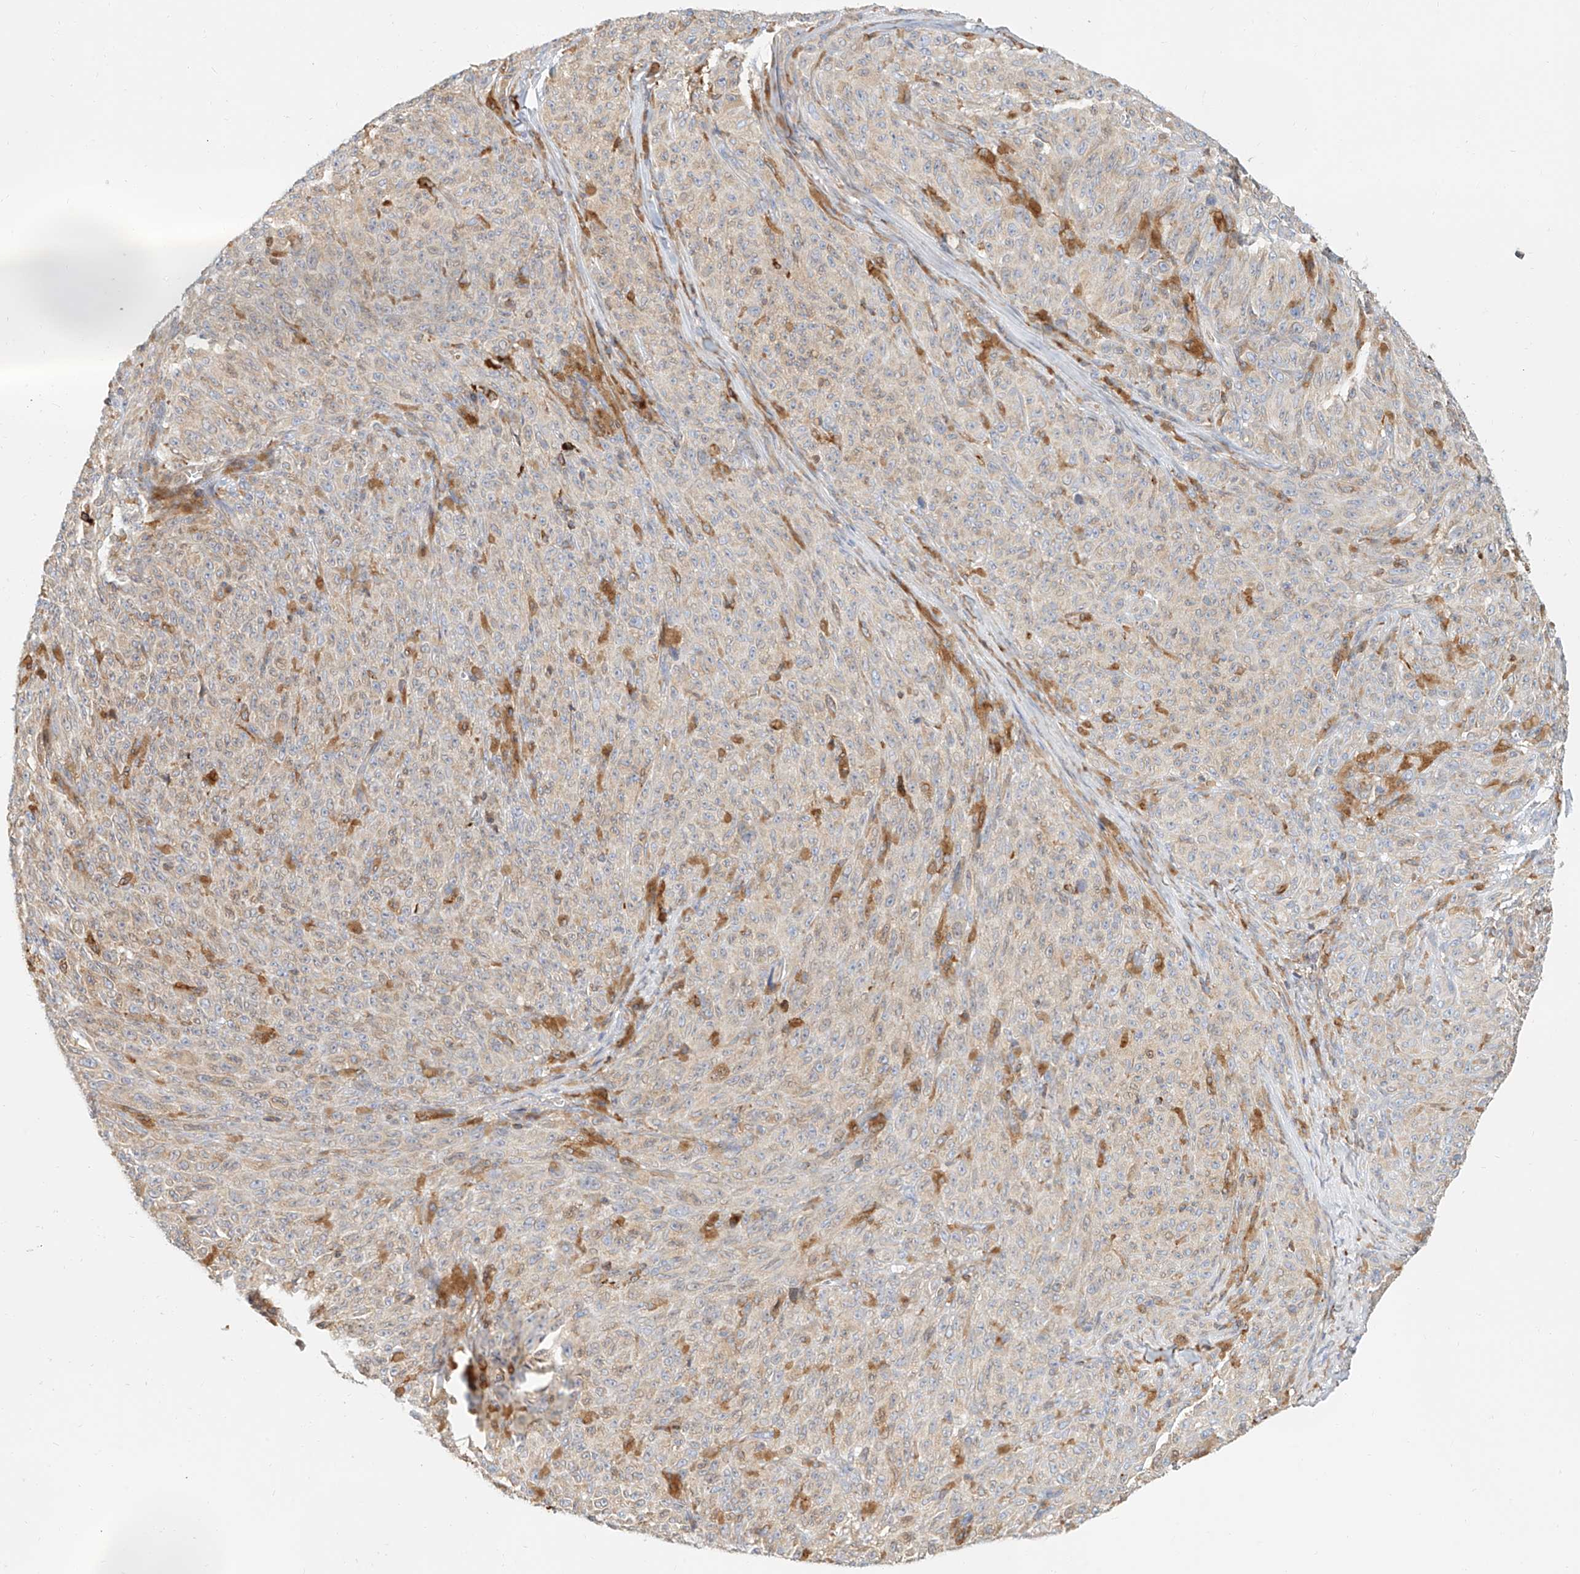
{"staining": {"intensity": "weak", "quantity": "25%-75%", "location": "cytoplasmic/membranous"}, "tissue": "melanoma", "cell_type": "Tumor cells", "image_type": "cancer", "snomed": [{"axis": "morphology", "description": "Malignant melanoma, NOS"}, {"axis": "topography", "description": "Skin"}], "caption": "Human malignant melanoma stained with a brown dye shows weak cytoplasmic/membranous positive positivity in approximately 25%-75% of tumor cells.", "gene": "DHRS7", "patient": {"sex": "female", "age": 82}}